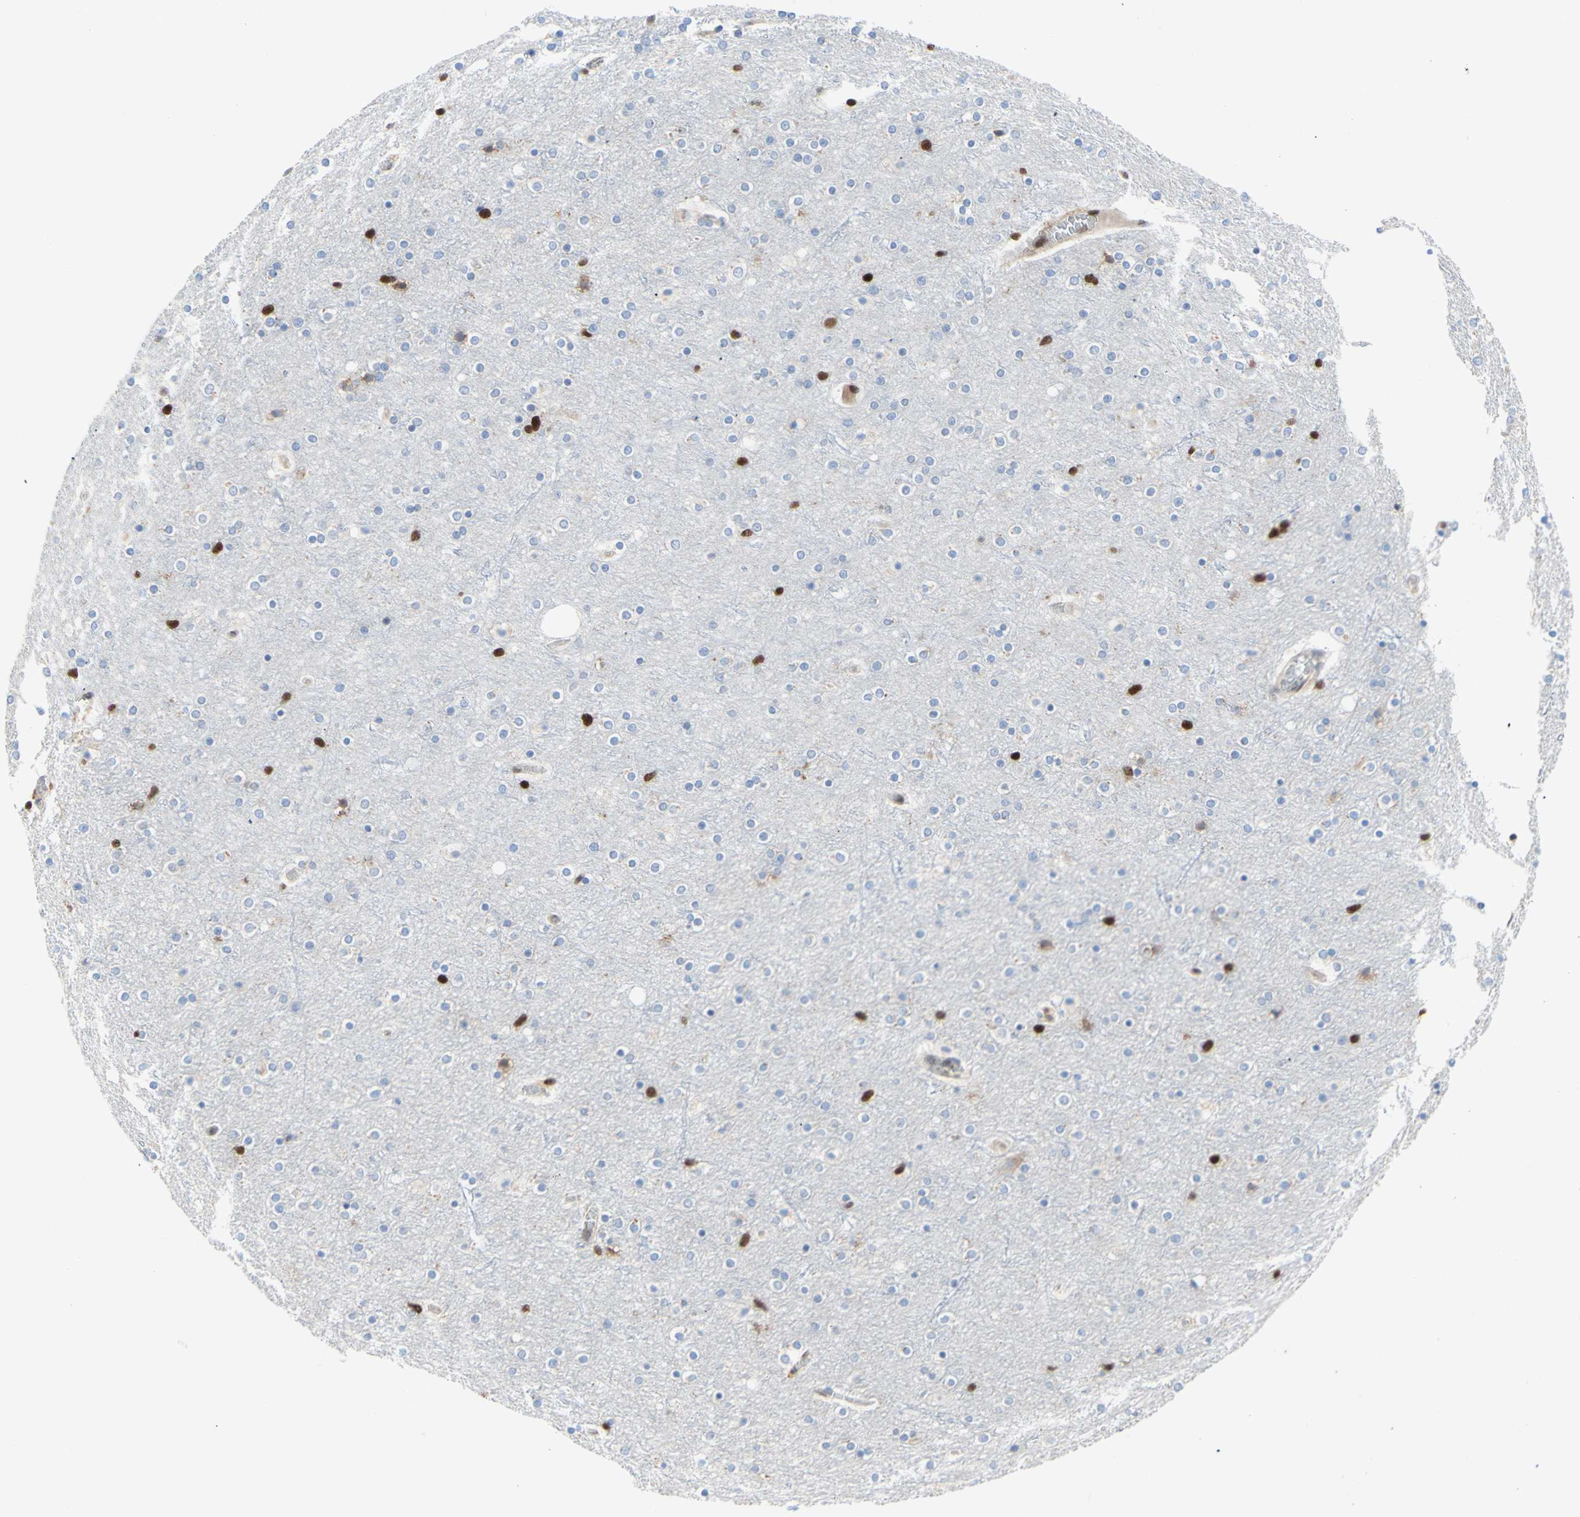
{"staining": {"intensity": "negative", "quantity": "none", "location": "none"}, "tissue": "cerebral cortex", "cell_type": "Endothelial cells", "image_type": "normal", "snomed": [{"axis": "morphology", "description": "Normal tissue, NOS"}, {"axis": "topography", "description": "Cerebral cortex"}], "caption": "A high-resolution micrograph shows IHC staining of benign cerebral cortex, which shows no significant positivity in endothelial cells.", "gene": "EED", "patient": {"sex": "female", "age": 54}}